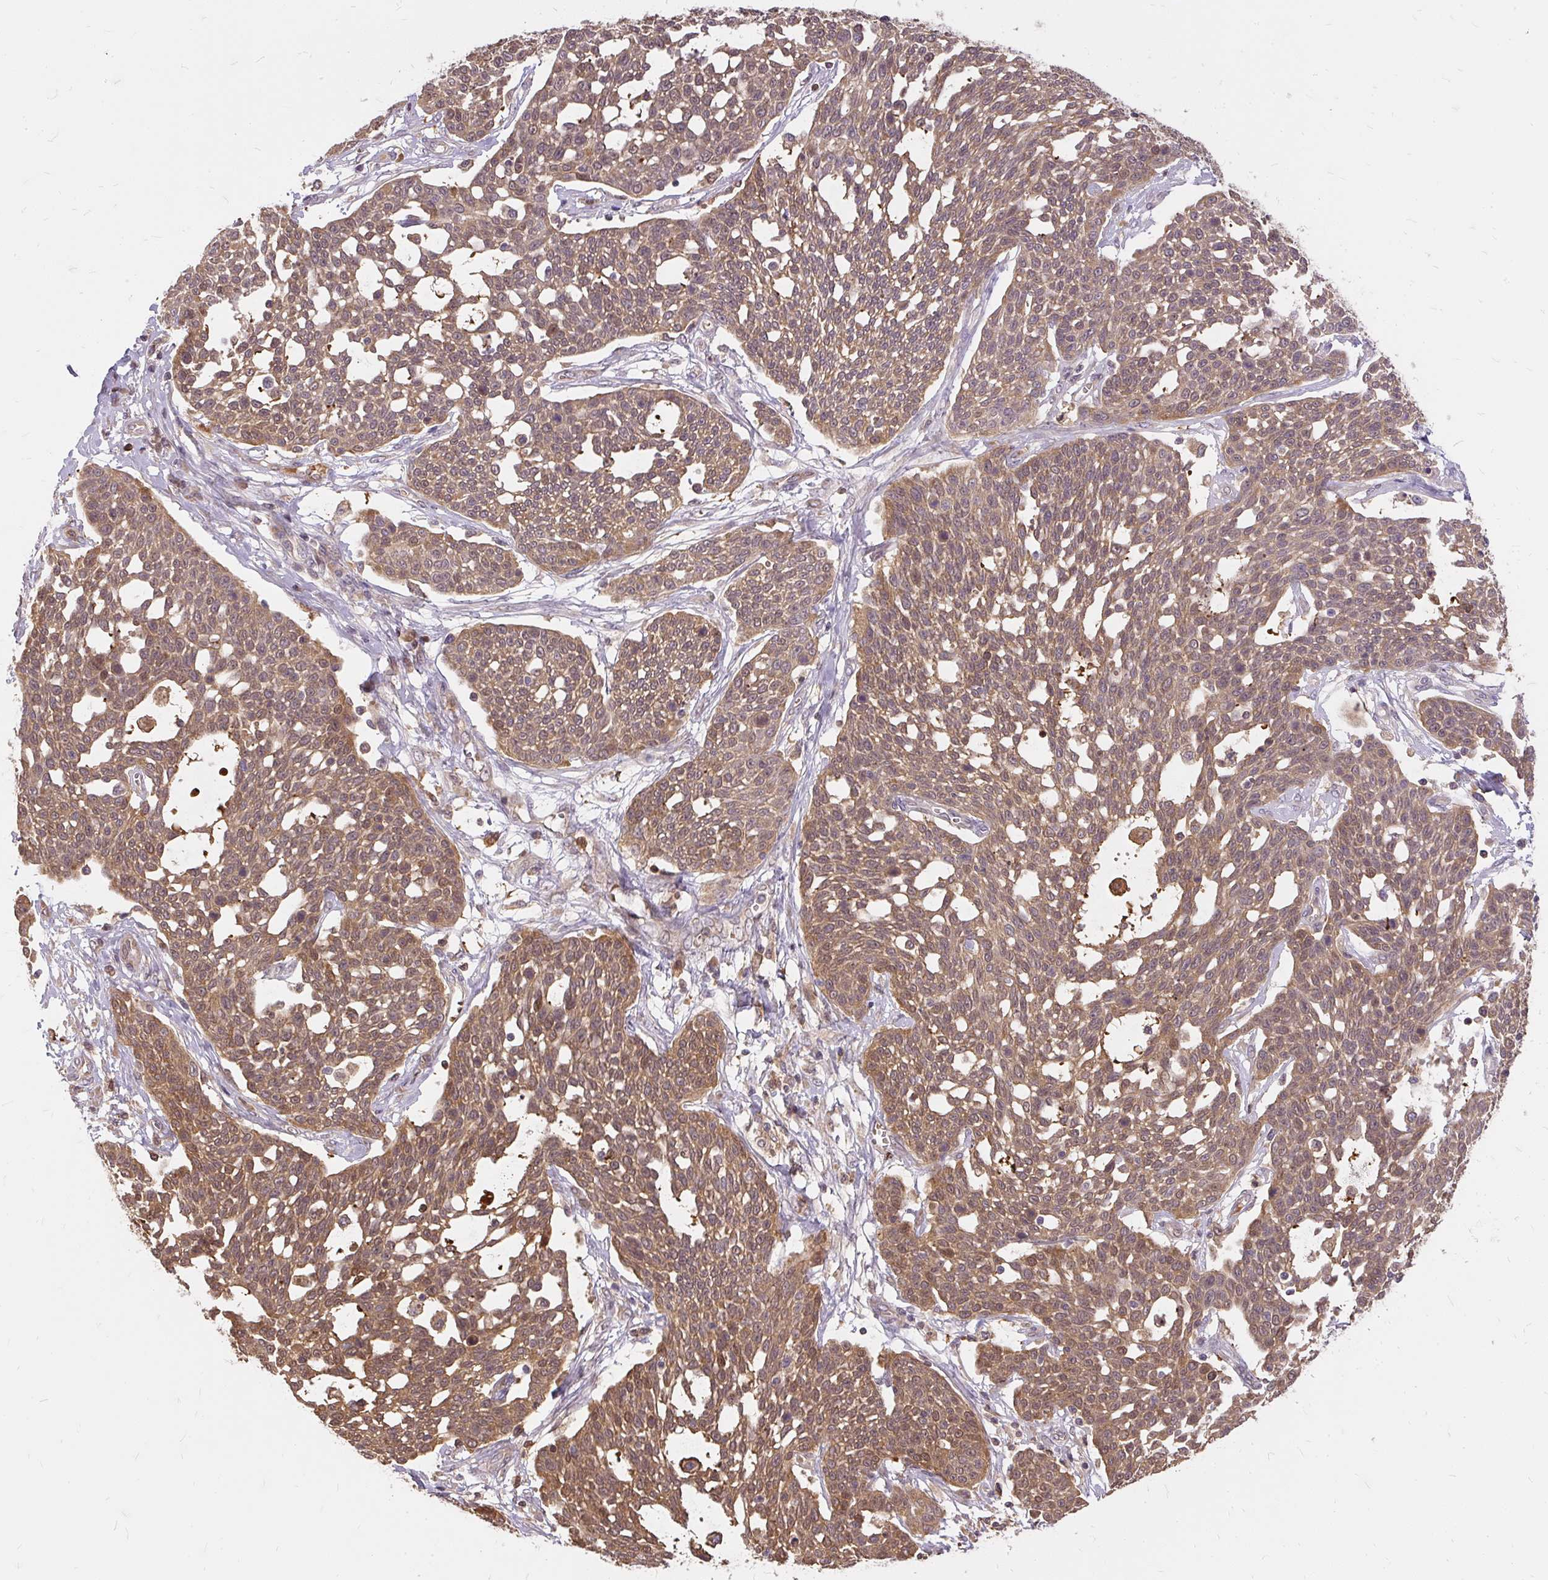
{"staining": {"intensity": "moderate", "quantity": ">75%", "location": "cytoplasmic/membranous"}, "tissue": "cervical cancer", "cell_type": "Tumor cells", "image_type": "cancer", "snomed": [{"axis": "morphology", "description": "Squamous cell carcinoma, NOS"}, {"axis": "topography", "description": "Cervix"}], "caption": "An immunohistochemistry histopathology image of tumor tissue is shown. Protein staining in brown highlights moderate cytoplasmic/membranous positivity in cervical cancer (squamous cell carcinoma) within tumor cells.", "gene": "AP5S1", "patient": {"sex": "female", "age": 34}}